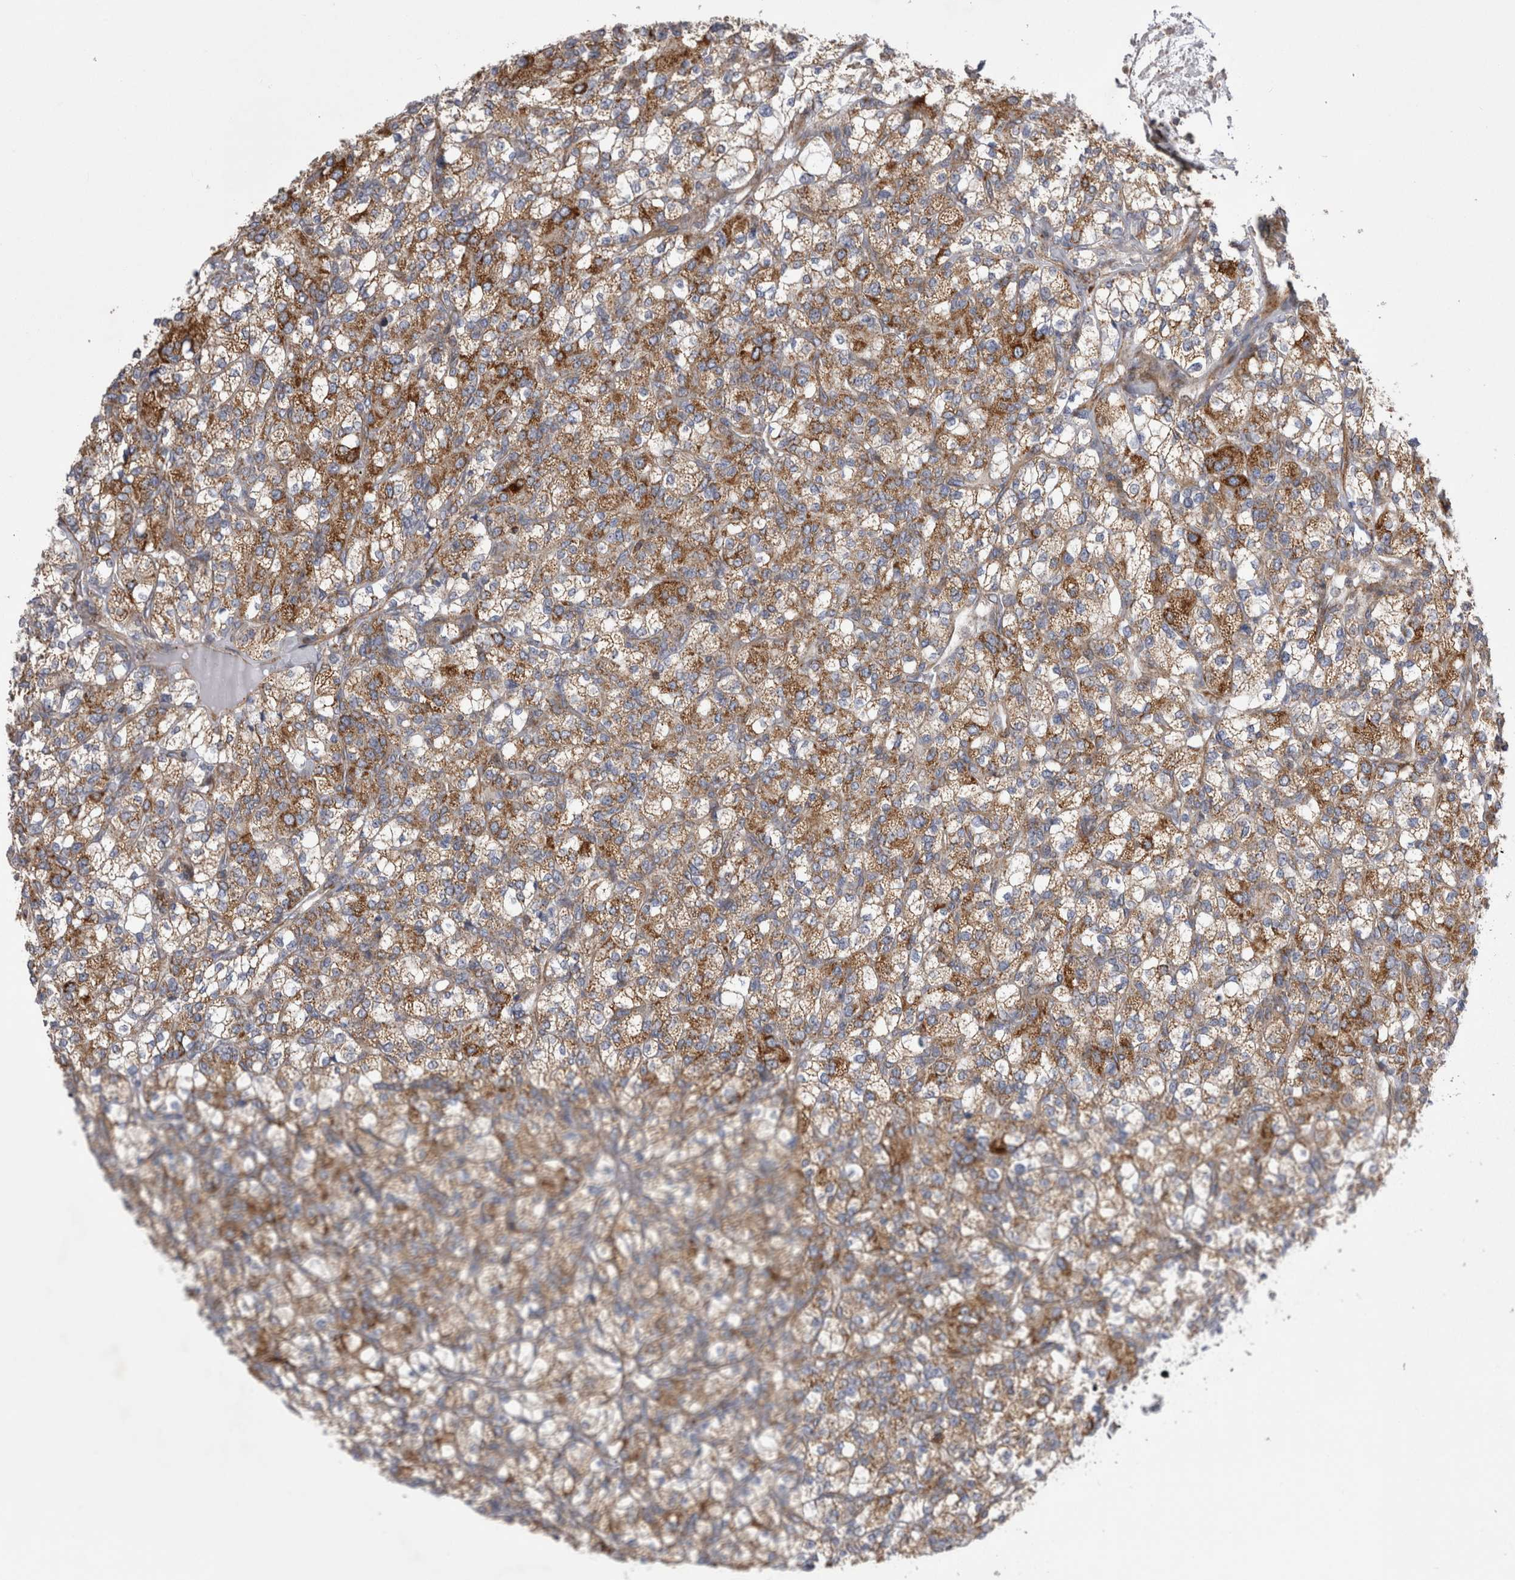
{"staining": {"intensity": "moderate", "quantity": ">75%", "location": "cytoplasmic/membranous"}, "tissue": "renal cancer", "cell_type": "Tumor cells", "image_type": "cancer", "snomed": [{"axis": "morphology", "description": "Adenocarcinoma, NOS"}, {"axis": "topography", "description": "Kidney"}], "caption": "Immunohistochemical staining of renal cancer reveals moderate cytoplasmic/membranous protein positivity in about >75% of tumor cells. The staining is performed using DAB brown chromogen to label protein expression. The nuclei are counter-stained blue using hematoxylin.", "gene": "TSPOAP1", "patient": {"sex": "male", "age": 77}}